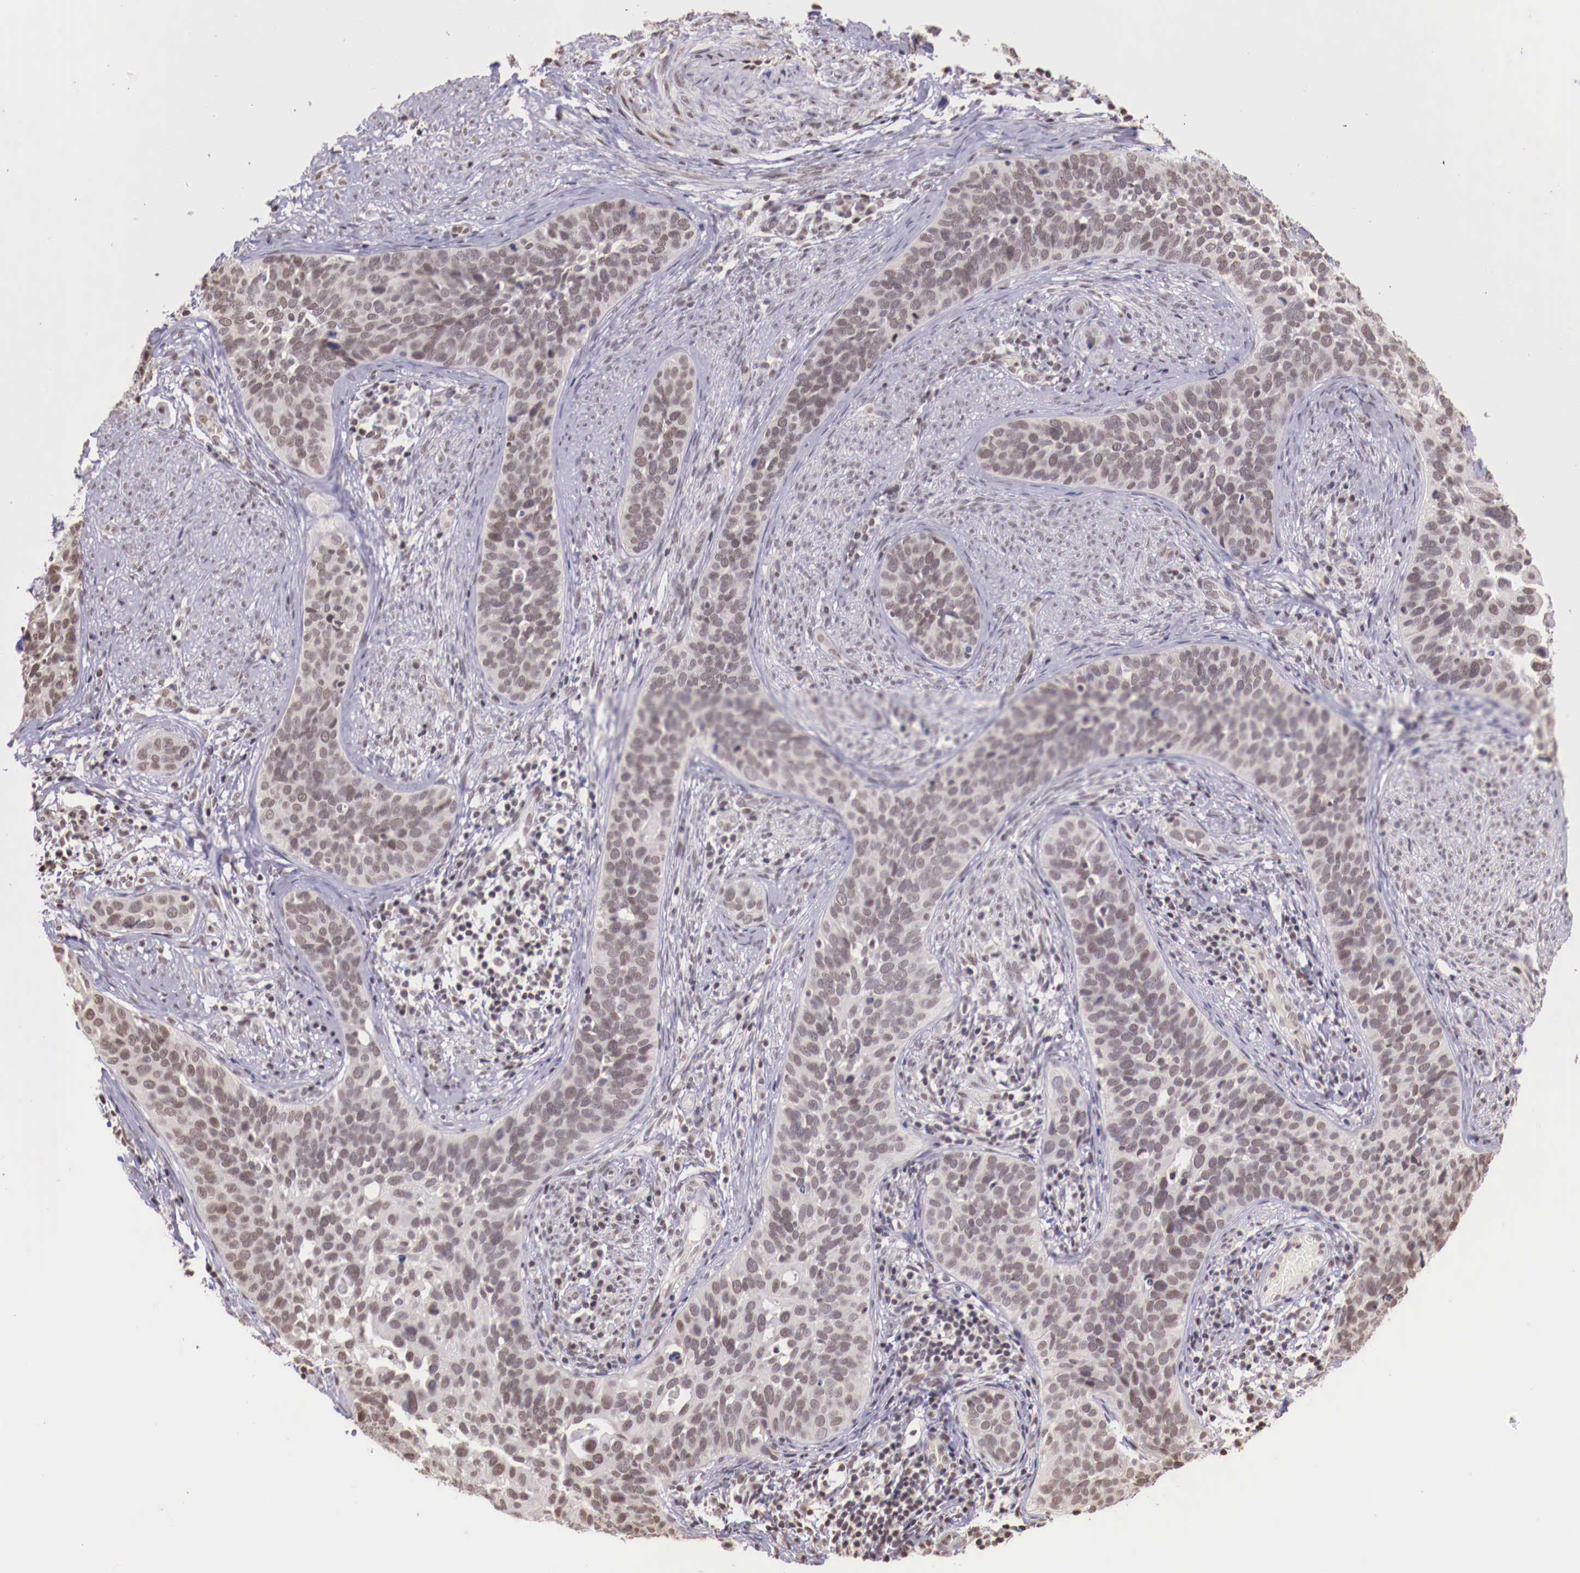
{"staining": {"intensity": "weak", "quantity": ">75%", "location": "nuclear"}, "tissue": "cervical cancer", "cell_type": "Tumor cells", "image_type": "cancer", "snomed": [{"axis": "morphology", "description": "Squamous cell carcinoma, NOS"}, {"axis": "topography", "description": "Cervix"}], "caption": "Protein staining of squamous cell carcinoma (cervical) tissue shows weak nuclear expression in about >75% of tumor cells.", "gene": "SP1", "patient": {"sex": "female", "age": 31}}